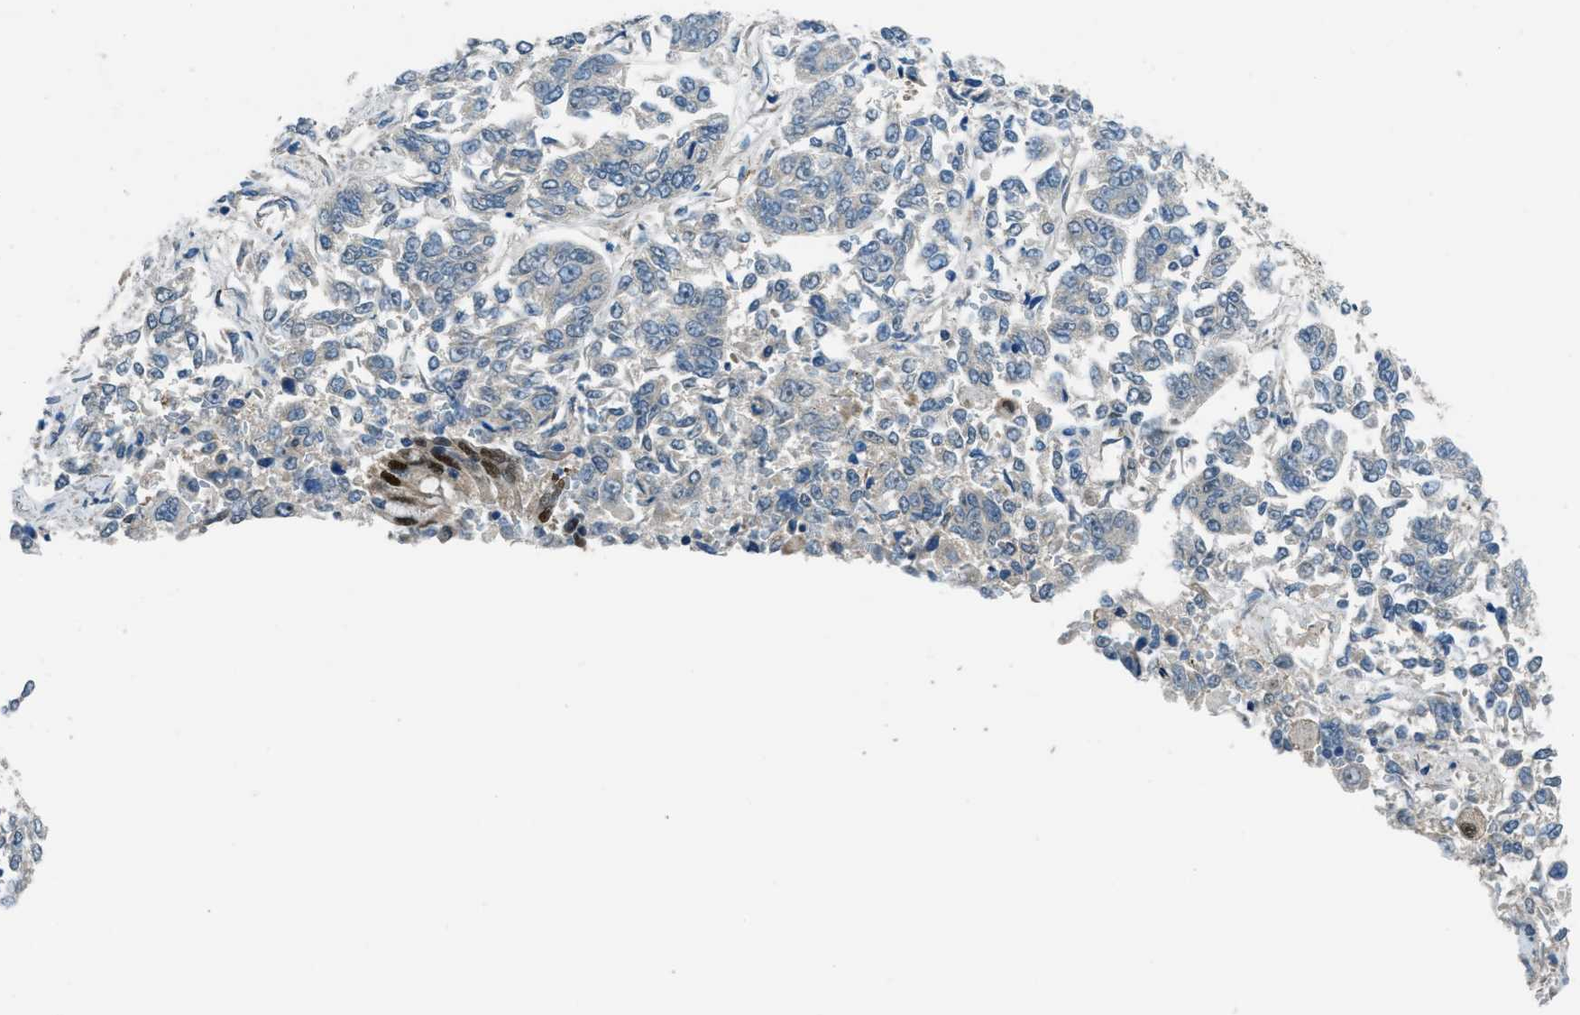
{"staining": {"intensity": "negative", "quantity": "none", "location": "none"}, "tissue": "lung cancer", "cell_type": "Tumor cells", "image_type": "cancer", "snomed": [{"axis": "morphology", "description": "Adenocarcinoma, NOS"}, {"axis": "topography", "description": "Lung"}], "caption": "Immunohistochemistry photomicrograph of lung cancer (adenocarcinoma) stained for a protein (brown), which exhibits no positivity in tumor cells.", "gene": "NPEPL1", "patient": {"sex": "male", "age": 84}}